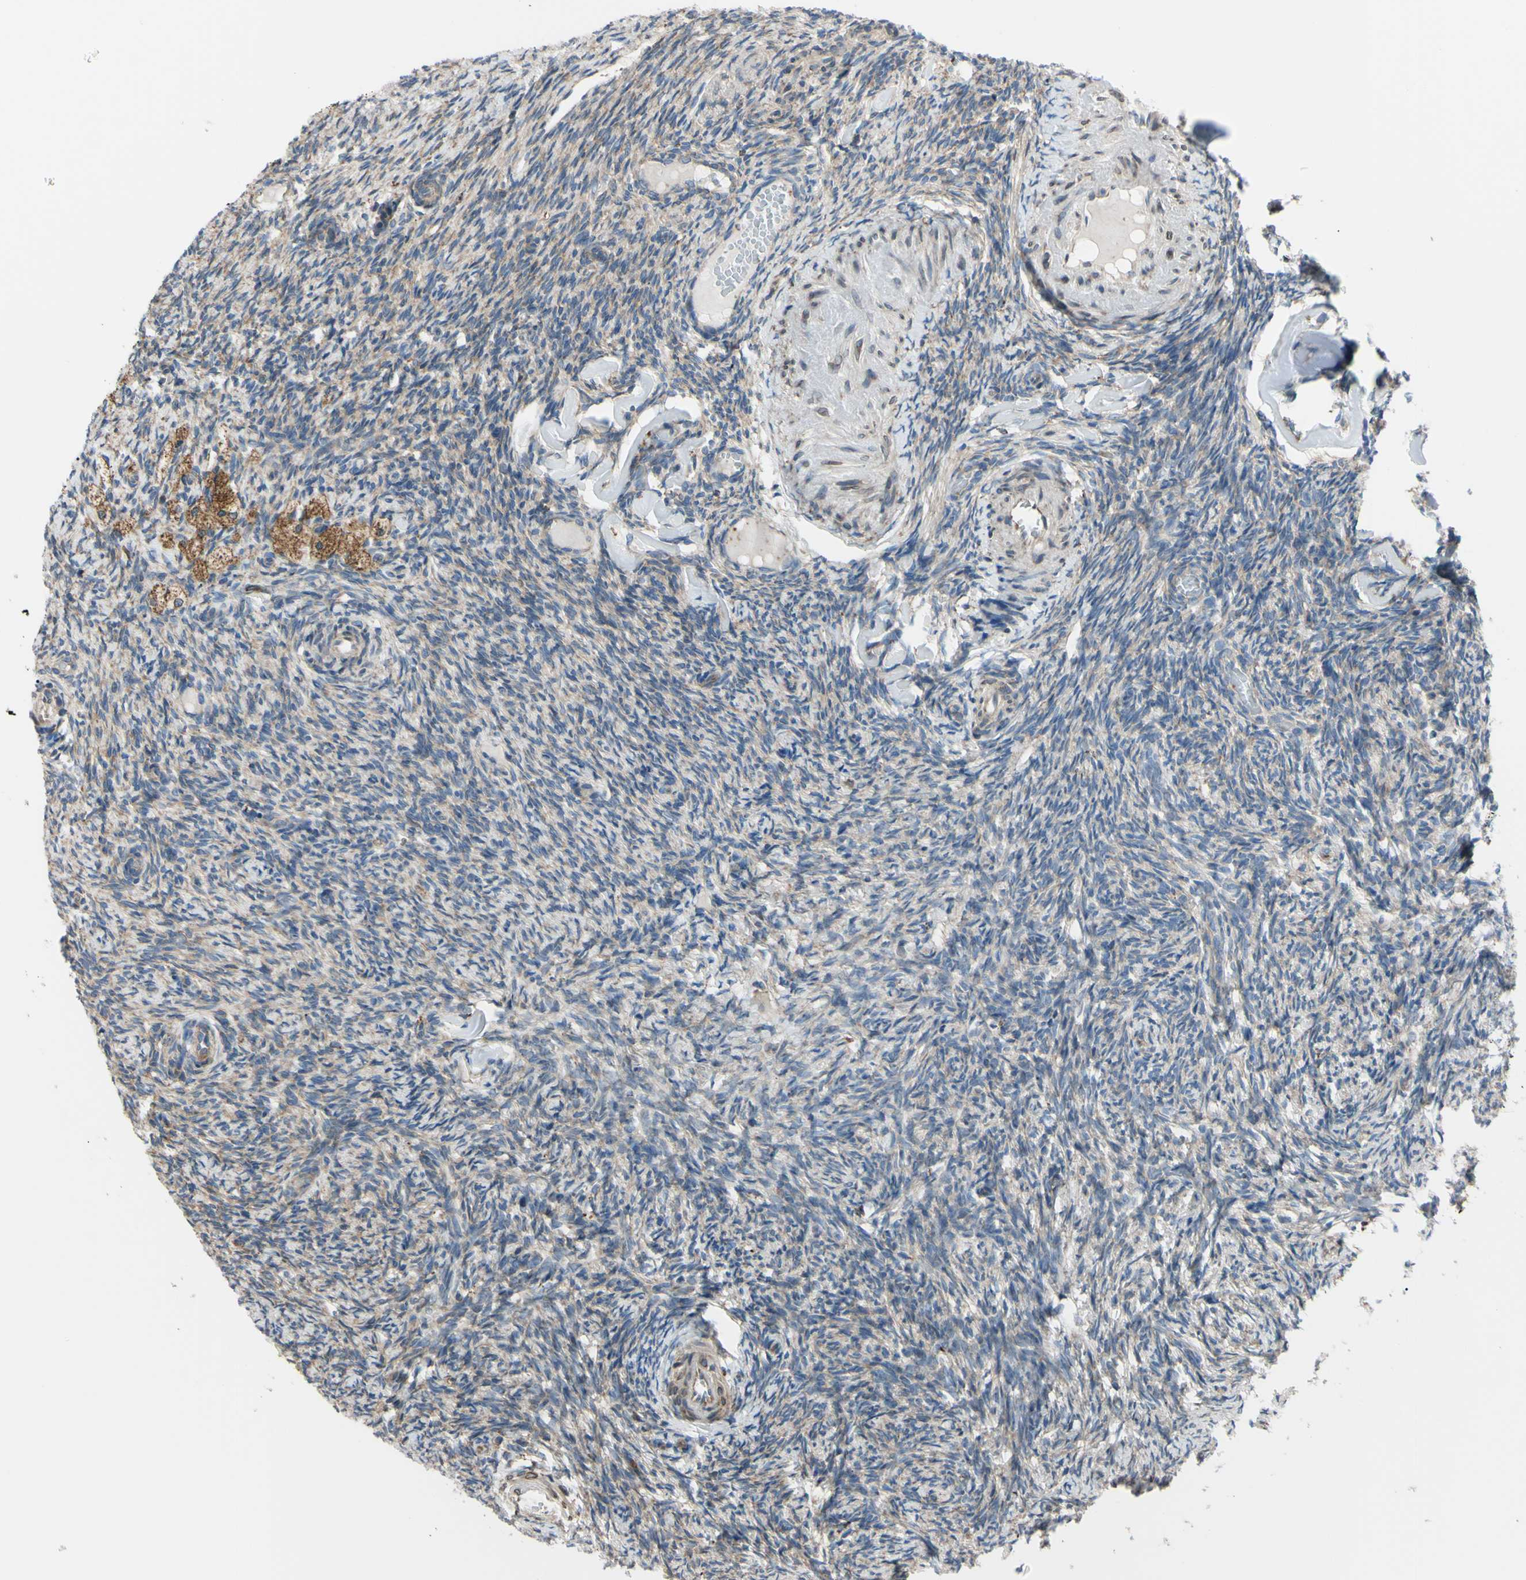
{"staining": {"intensity": "weak", "quantity": "25%-75%", "location": "cytoplasmic/membranous"}, "tissue": "ovary", "cell_type": "Follicle cells", "image_type": "normal", "snomed": [{"axis": "morphology", "description": "Normal tissue, NOS"}, {"axis": "topography", "description": "Ovary"}], "caption": "Ovary stained for a protein exhibits weak cytoplasmic/membranous positivity in follicle cells. Using DAB (3,3'-diaminobenzidine) (brown) and hematoxylin (blue) stains, captured at high magnification using brightfield microscopy.", "gene": "BMF", "patient": {"sex": "female", "age": 60}}